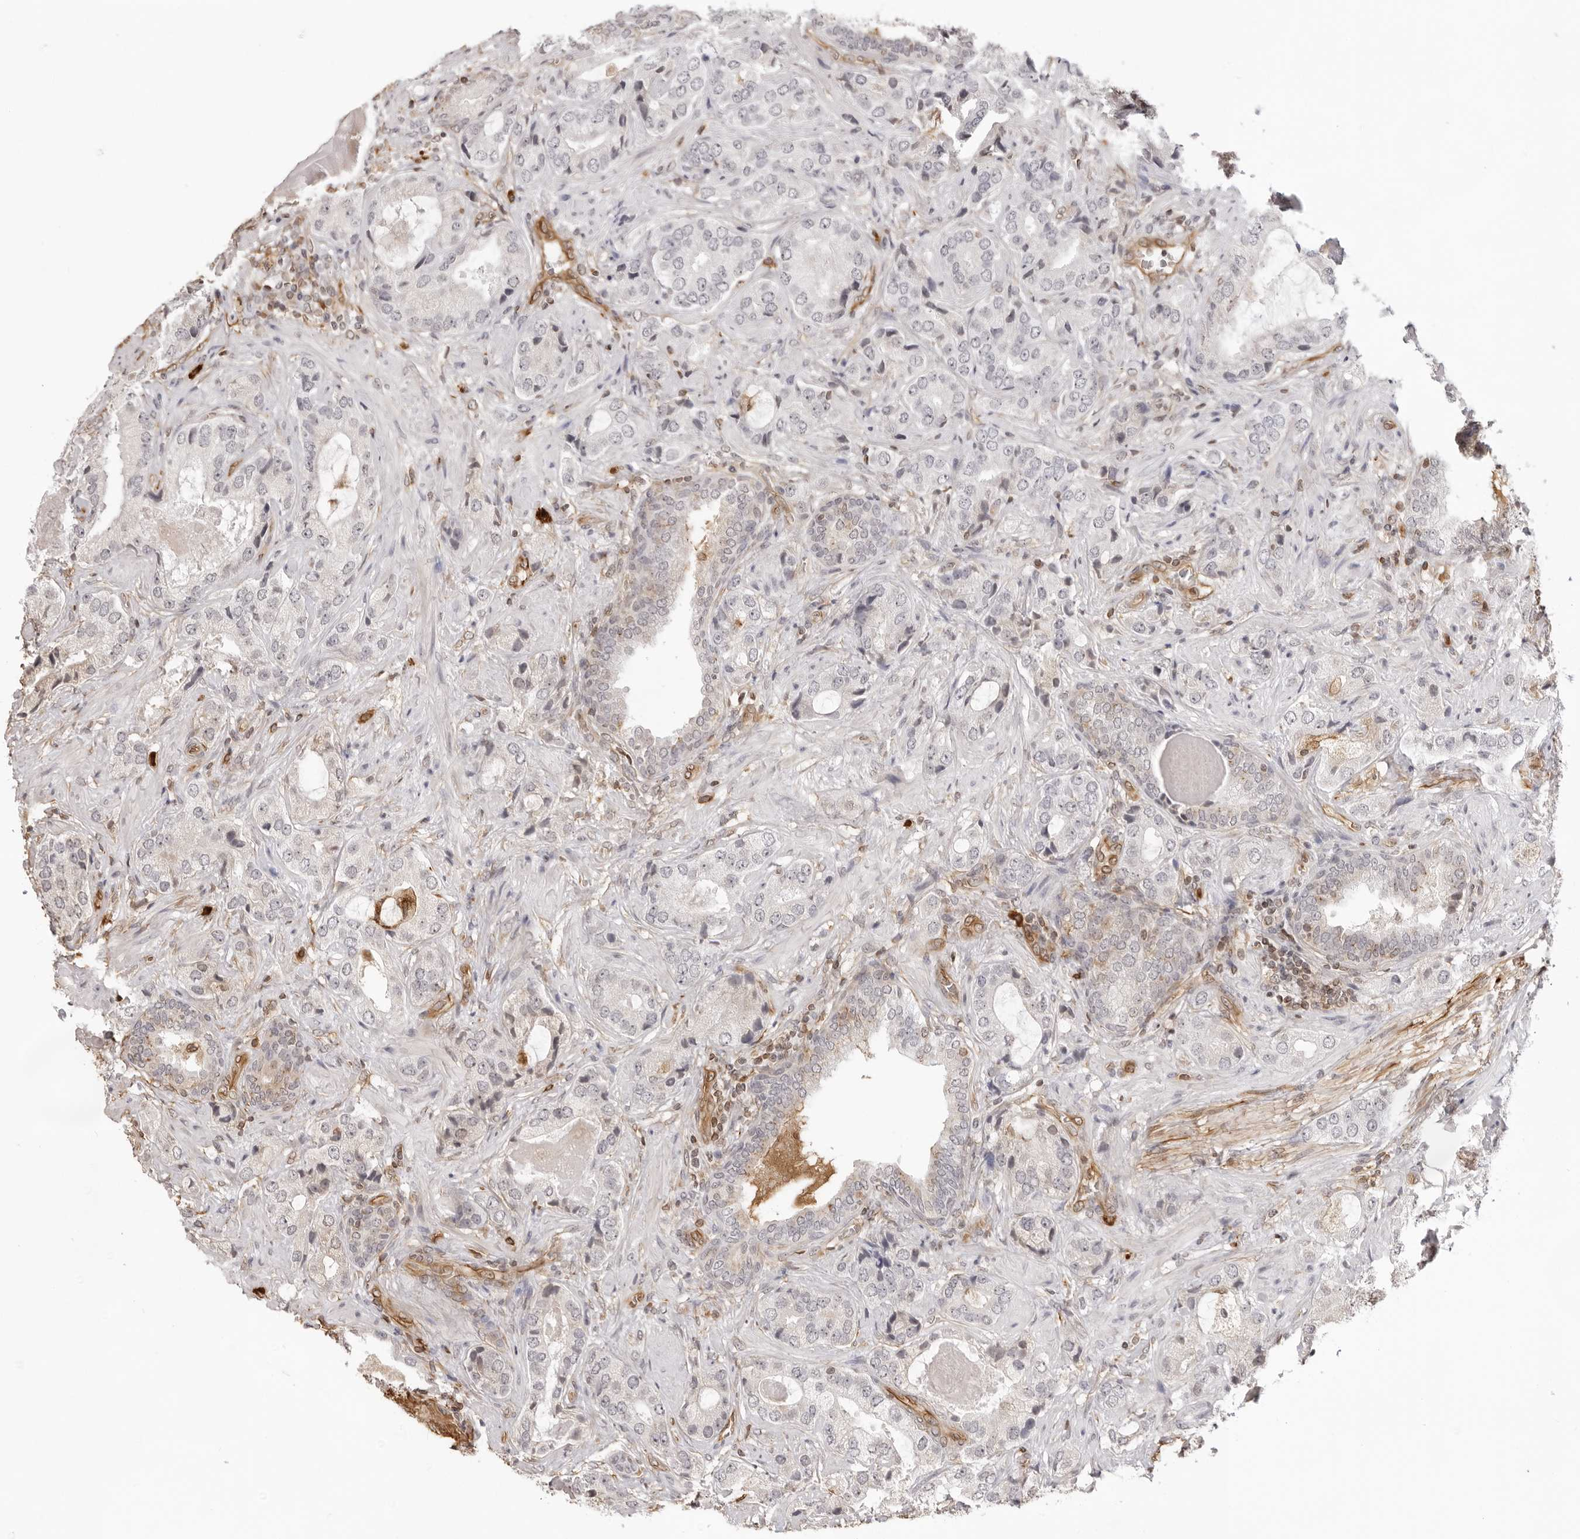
{"staining": {"intensity": "negative", "quantity": "none", "location": "none"}, "tissue": "prostate cancer", "cell_type": "Tumor cells", "image_type": "cancer", "snomed": [{"axis": "morphology", "description": "Normal tissue, NOS"}, {"axis": "morphology", "description": "Adenocarcinoma, High grade"}, {"axis": "topography", "description": "Prostate"}, {"axis": "topography", "description": "Peripheral nerve tissue"}], "caption": "Immunohistochemistry (IHC) image of neoplastic tissue: human high-grade adenocarcinoma (prostate) stained with DAB (3,3'-diaminobenzidine) demonstrates no significant protein staining in tumor cells. Nuclei are stained in blue.", "gene": "DYNLT5", "patient": {"sex": "male", "age": 59}}